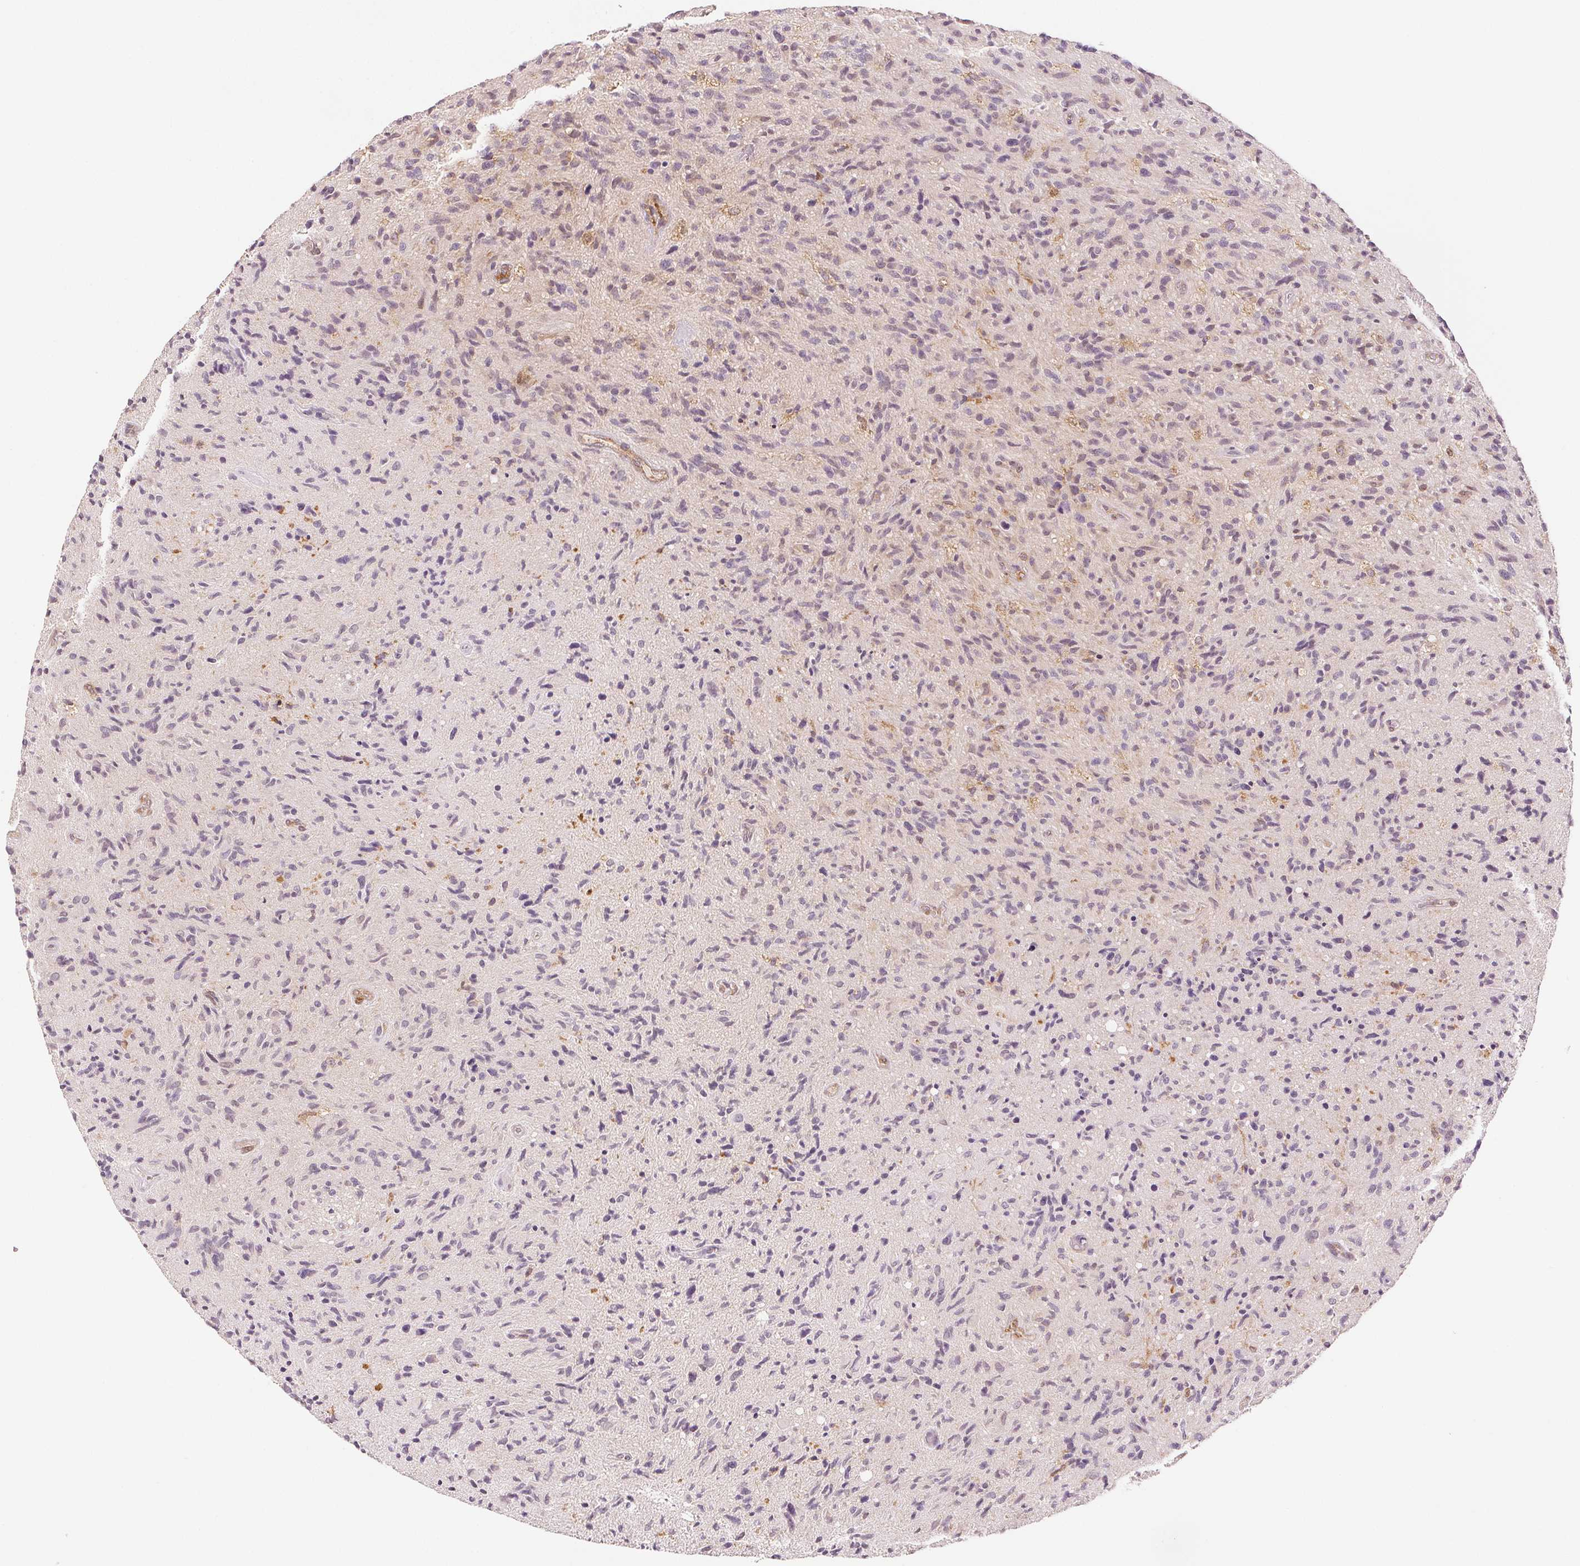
{"staining": {"intensity": "weak", "quantity": "<25%", "location": "cytoplasmic/membranous"}, "tissue": "glioma", "cell_type": "Tumor cells", "image_type": "cancer", "snomed": [{"axis": "morphology", "description": "Glioma, malignant, High grade"}, {"axis": "topography", "description": "Brain"}], "caption": "There is no significant positivity in tumor cells of malignant glioma (high-grade).", "gene": "DIAPH2", "patient": {"sex": "male", "age": 54}}